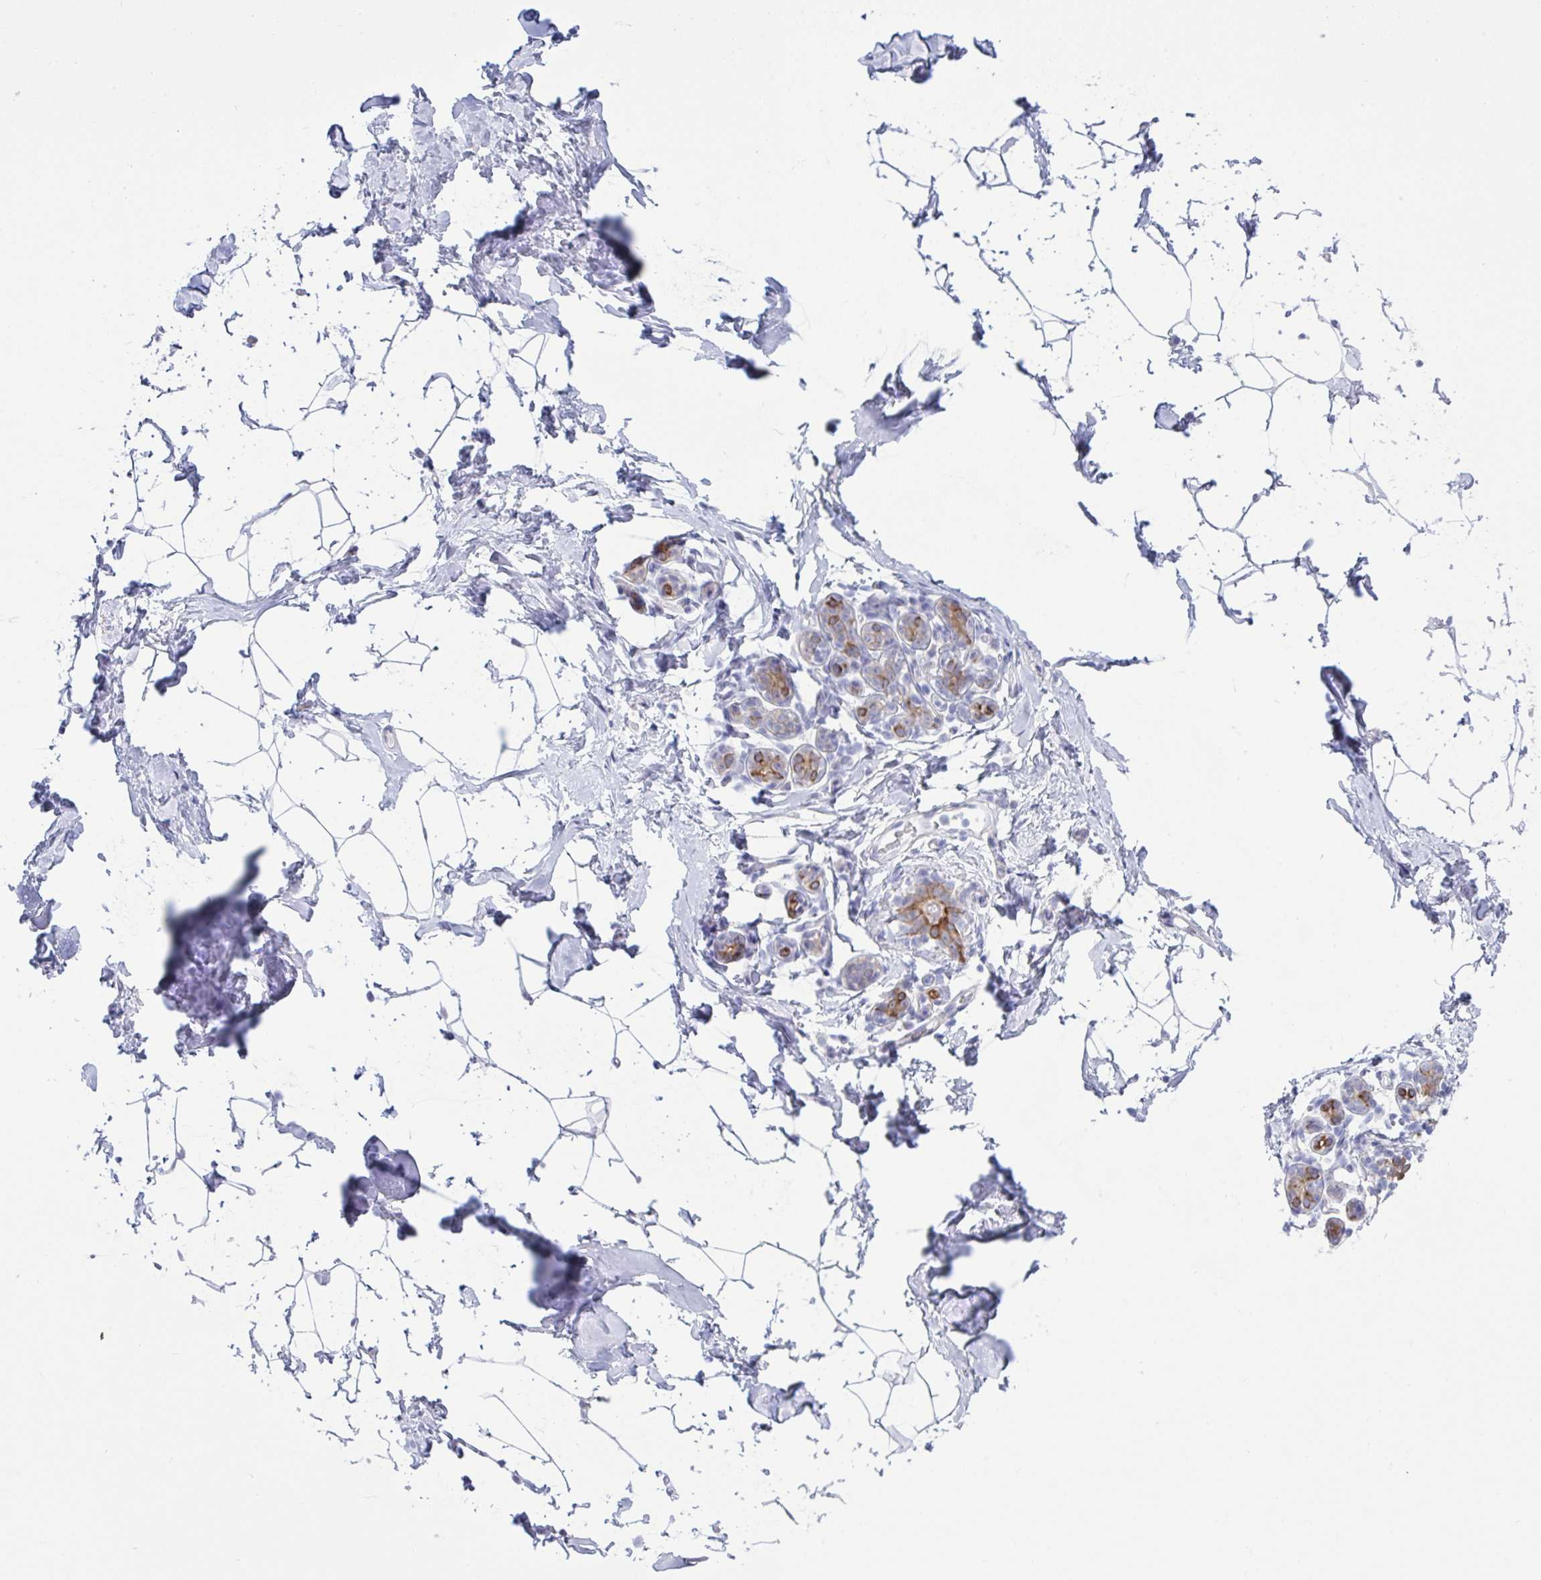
{"staining": {"intensity": "negative", "quantity": "none", "location": "none"}, "tissue": "breast", "cell_type": "Adipocytes", "image_type": "normal", "snomed": [{"axis": "morphology", "description": "Normal tissue, NOS"}, {"axis": "topography", "description": "Breast"}], "caption": "Micrograph shows no protein expression in adipocytes of normal breast.", "gene": "TENT5D", "patient": {"sex": "female", "age": 32}}